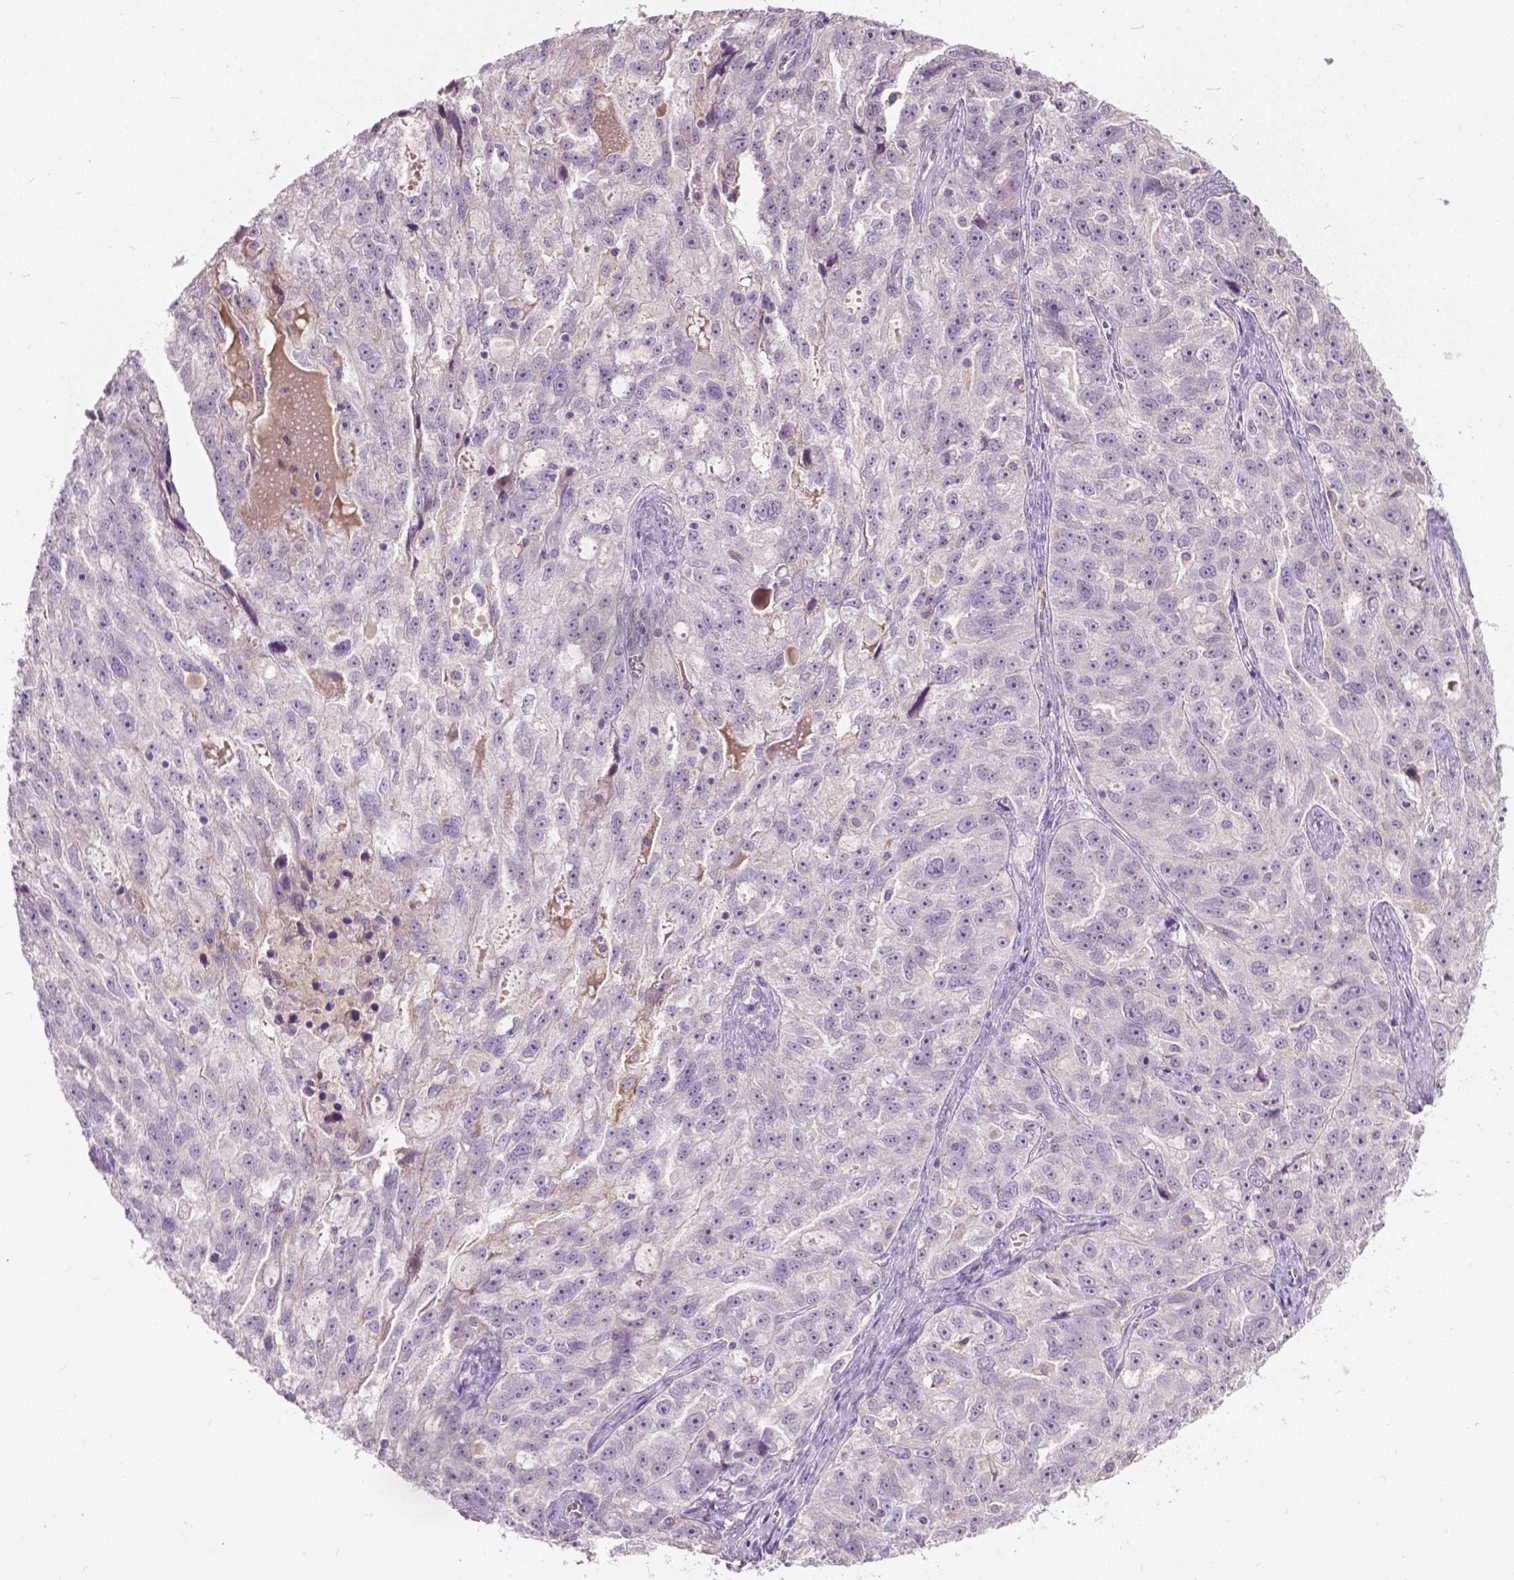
{"staining": {"intensity": "negative", "quantity": "none", "location": "none"}, "tissue": "ovarian cancer", "cell_type": "Tumor cells", "image_type": "cancer", "snomed": [{"axis": "morphology", "description": "Cystadenocarcinoma, serous, NOS"}, {"axis": "topography", "description": "Ovary"}], "caption": "Protein analysis of serous cystadenocarcinoma (ovarian) reveals no significant staining in tumor cells.", "gene": "DLX6", "patient": {"sex": "female", "age": 51}}